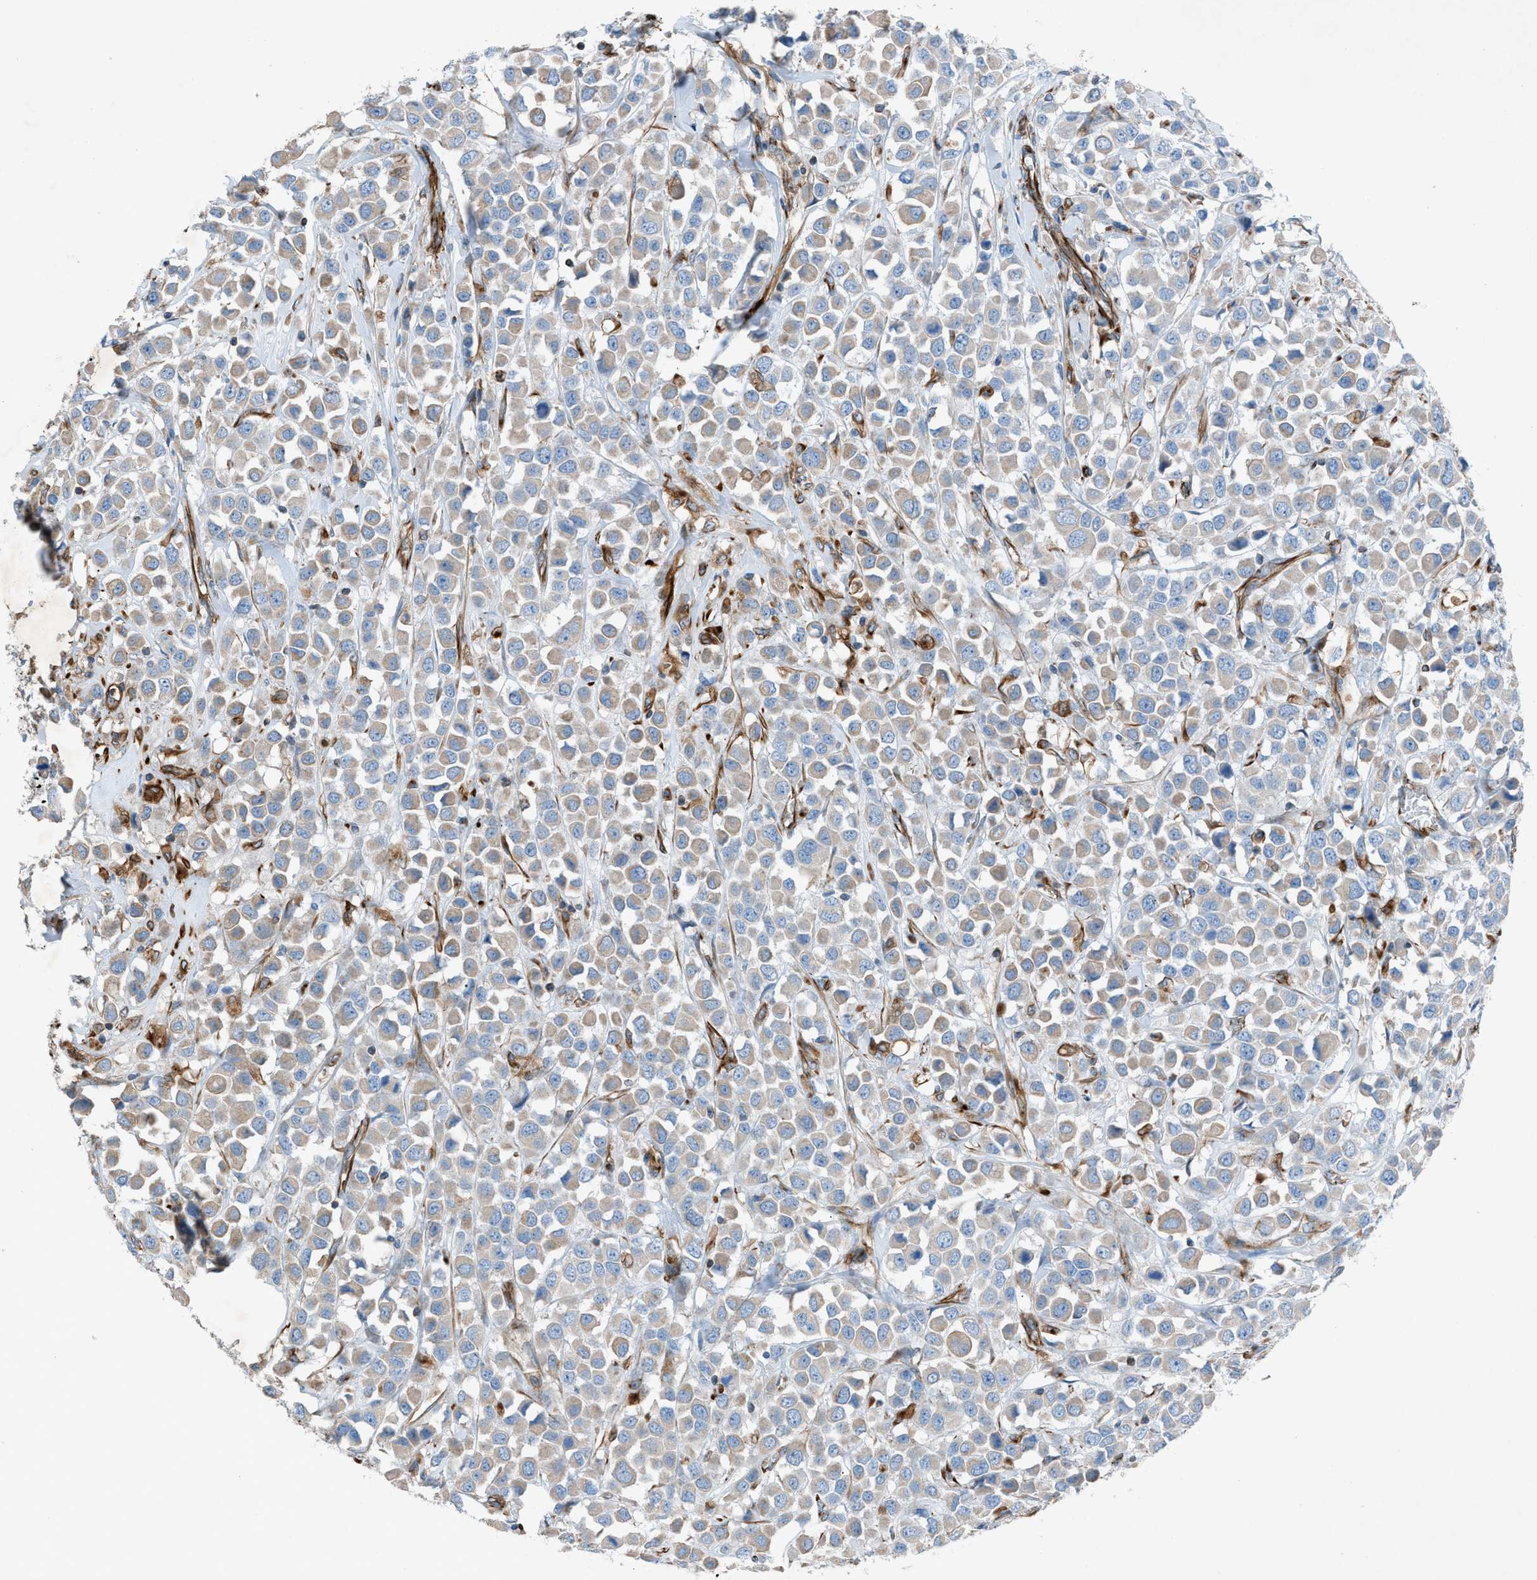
{"staining": {"intensity": "weak", "quantity": ">75%", "location": "cytoplasmic/membranous"}, "tissue": "breast cancer", "cell_type": "Tumor cells", "image_type": "cancer", "snomed": [{"axis": "morphology", "description": "Duct carcinoma"}, {"axis": "topography", "description": "Breast"}], "caption": "Protein staining of breast intraductal carcinoma tissue shows weak cytoplasmic/membranous staining in about >75% of tumor cells.", "gene": "CABP7", "patient": {"sex": "female", "age": 61}}